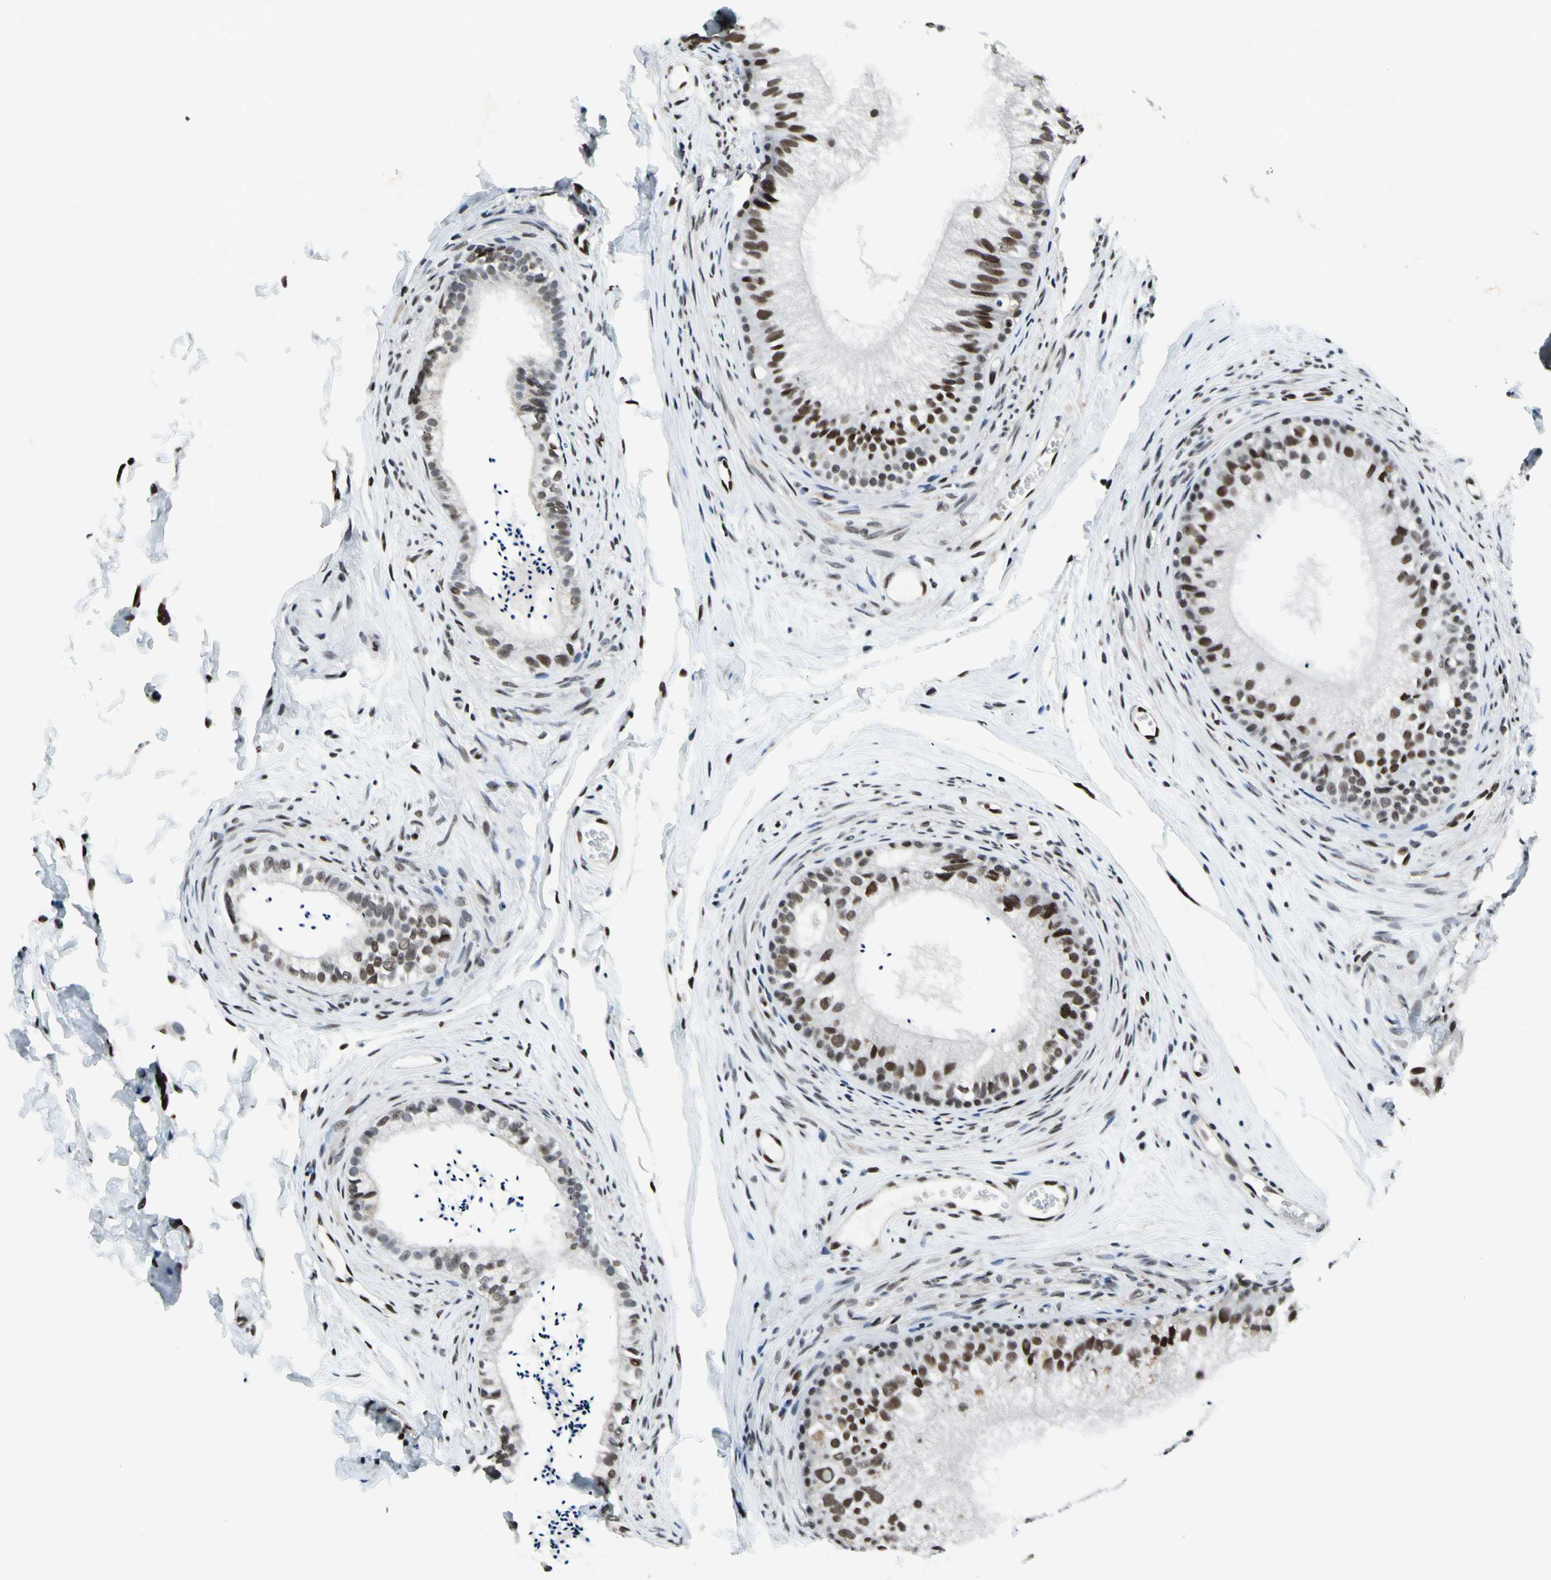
{"staining": {"intensity": "moderate", "quantity": ">75%", "location": "nuclear"}, "tissue": "epididymis", "cell_type": "Glandular cells", "image_type": "normal", "snomed": [{"axis": "morphology", "description": "Normal tissue, NOS"}, {"axis": "topography", "description": "Epididymis"}], "caption": "A brown stain highlights moderate nuclear staining of a protein in glandular cells of normal human epididymis.", "gene": "RECQL", "patient": {"sex": "male", "age": 56}}